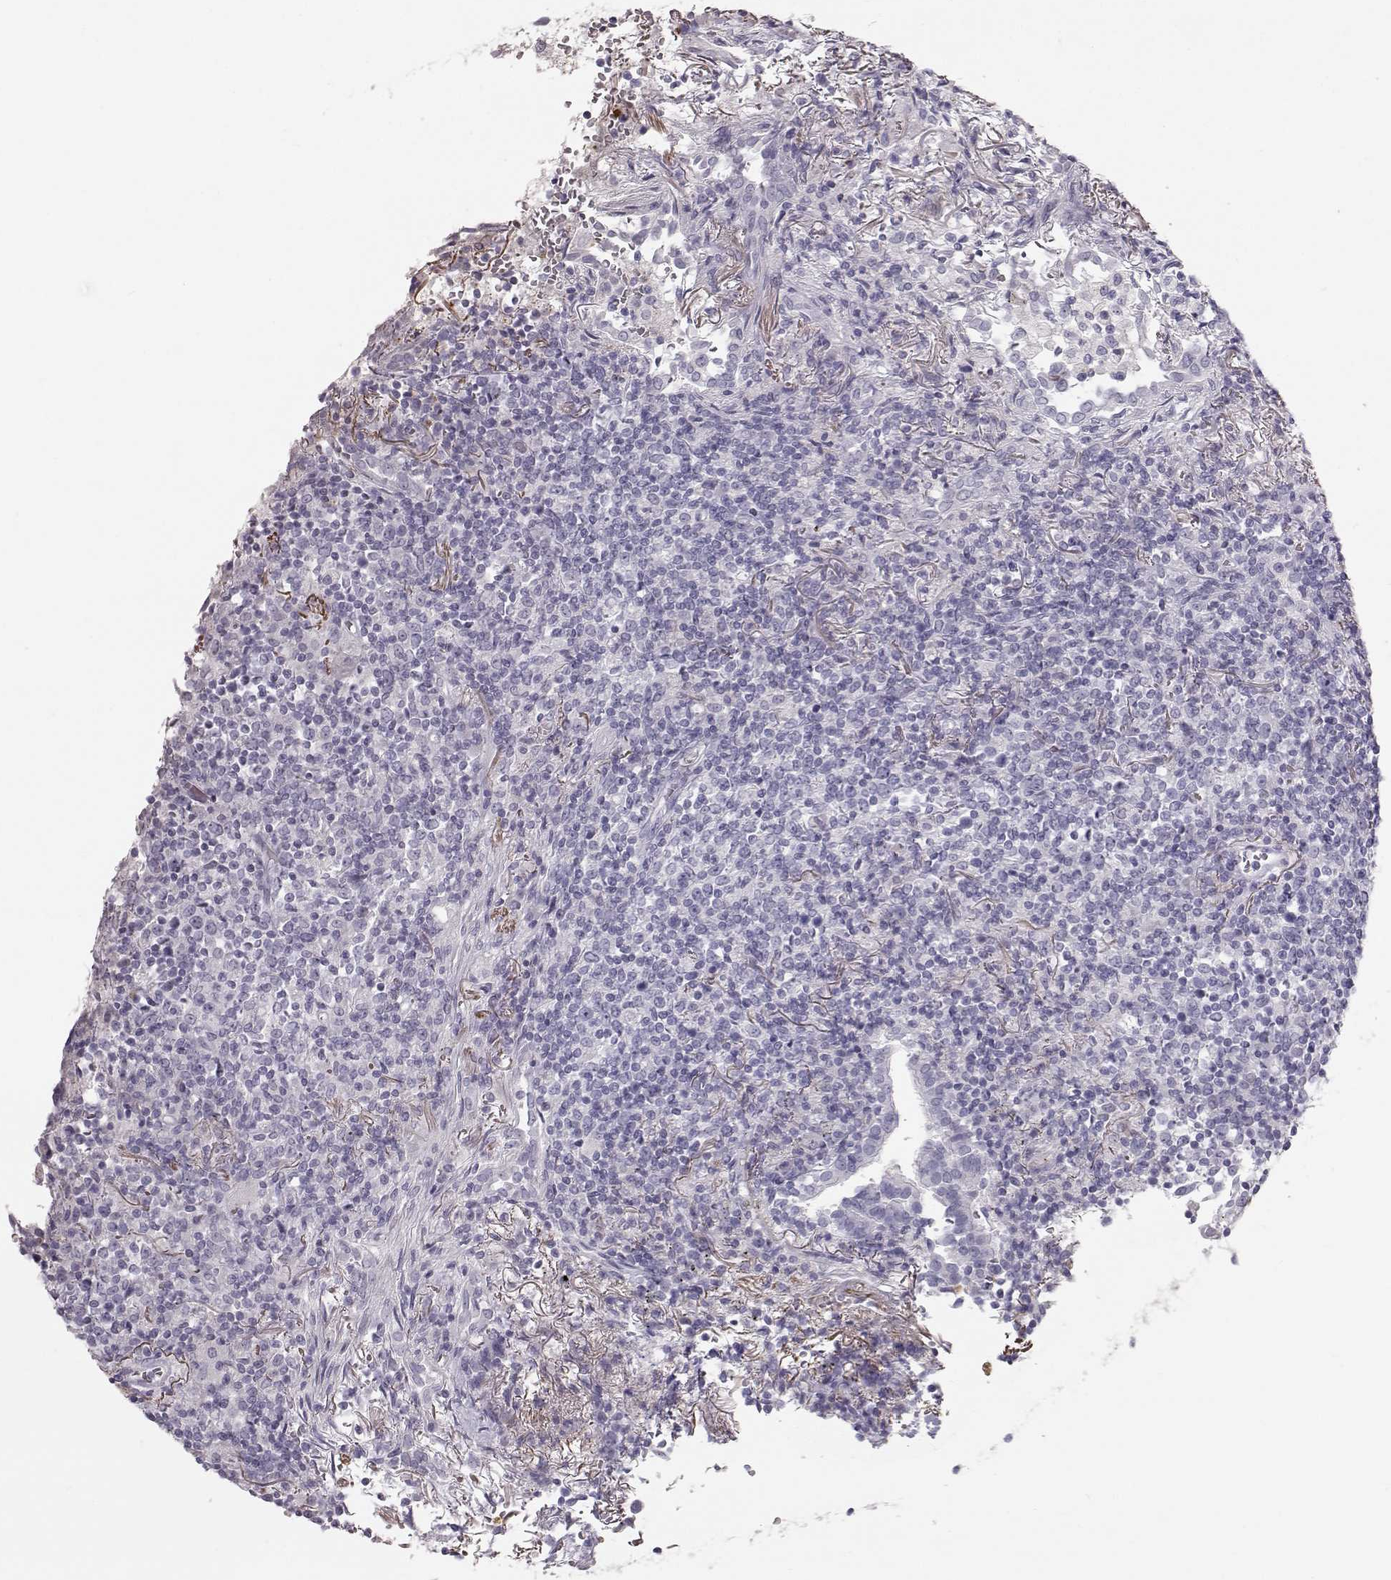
{"staining": {"intensity": "negative", "quantity": "none", "location": "none"}, "tissue": "lymphoma", "cell_type": "Tumor cells", "image_type": "cancer", "snomed": [{"axis": "morphology", "description": "Malignant lymphoma, non-Hodgkin's type, High grade"}, {"axis": "topography", "description": "Lung"}], "caption": "This is an immunohistochemistry (IHC) photomicrograph of human malignant lymphoma, non-Hodgkin's type (high-grade). There is no positivity in tumor cells.", "gene": "KRTAP16-1", "patient": {"sex": "male", "age": 79}}